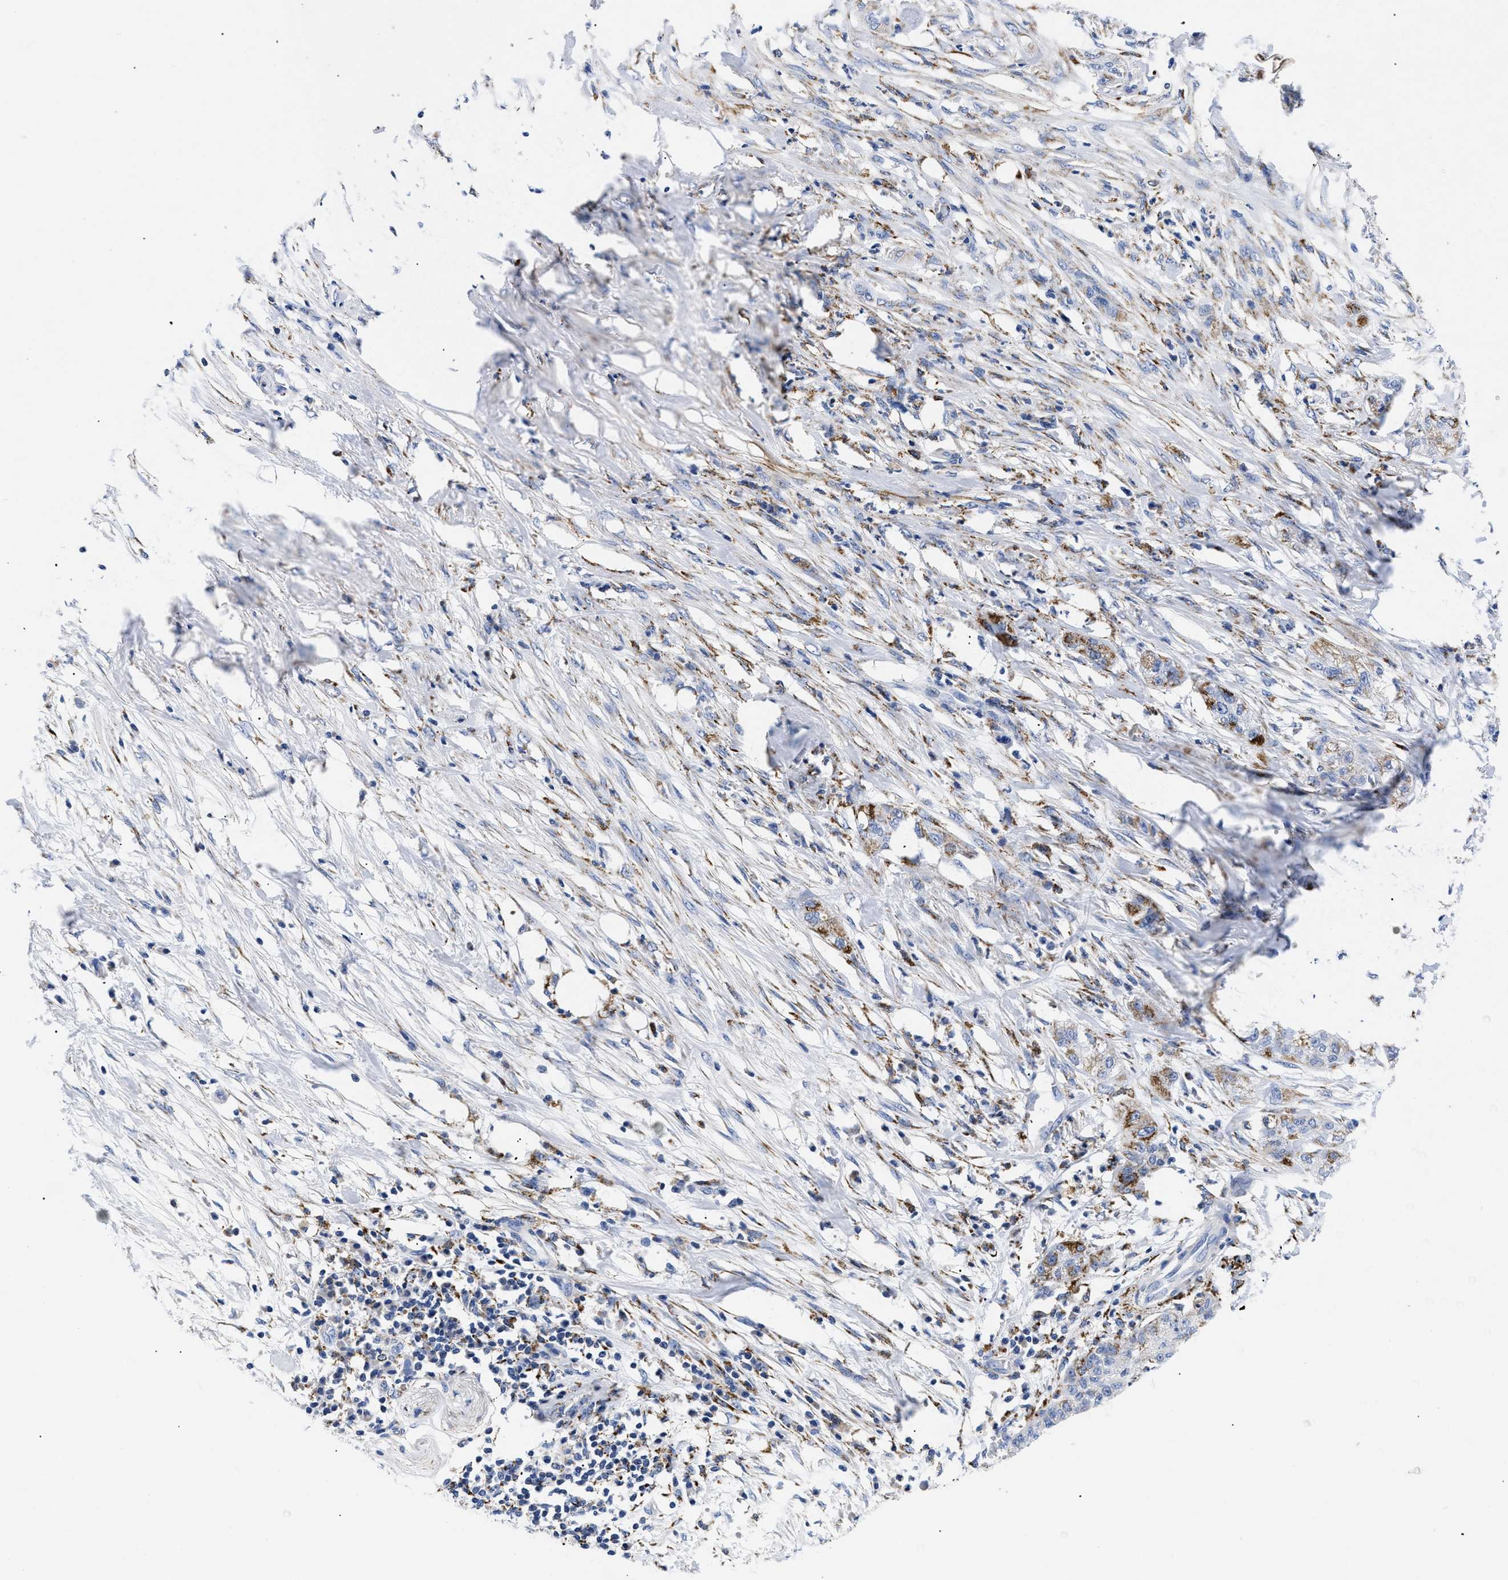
{"staining": {"intensity": "moderate", "quantity": "25%-75%", "location": "cytoplasmic/membranous"}, "tissue": "pancreatic cancer", "cell_type": "Tumor cells", "image_type": "cancer", "snomed": [{"axis": "morphology", "description": "Adenocarcinoma, NOS"}, {"axis": "topography", "description": "Pancreas"}], "caption": "Adenocarcinoma (pancreatic) tissue demonstrates moderate cytoplasmic/membranous positivity in about 25%-75% of tumor cells (brown staining indicates protein expression, while blue staining denotes nuclei).", "gene": "GPR149", "patient": {"sex": "female", "age": 78}}